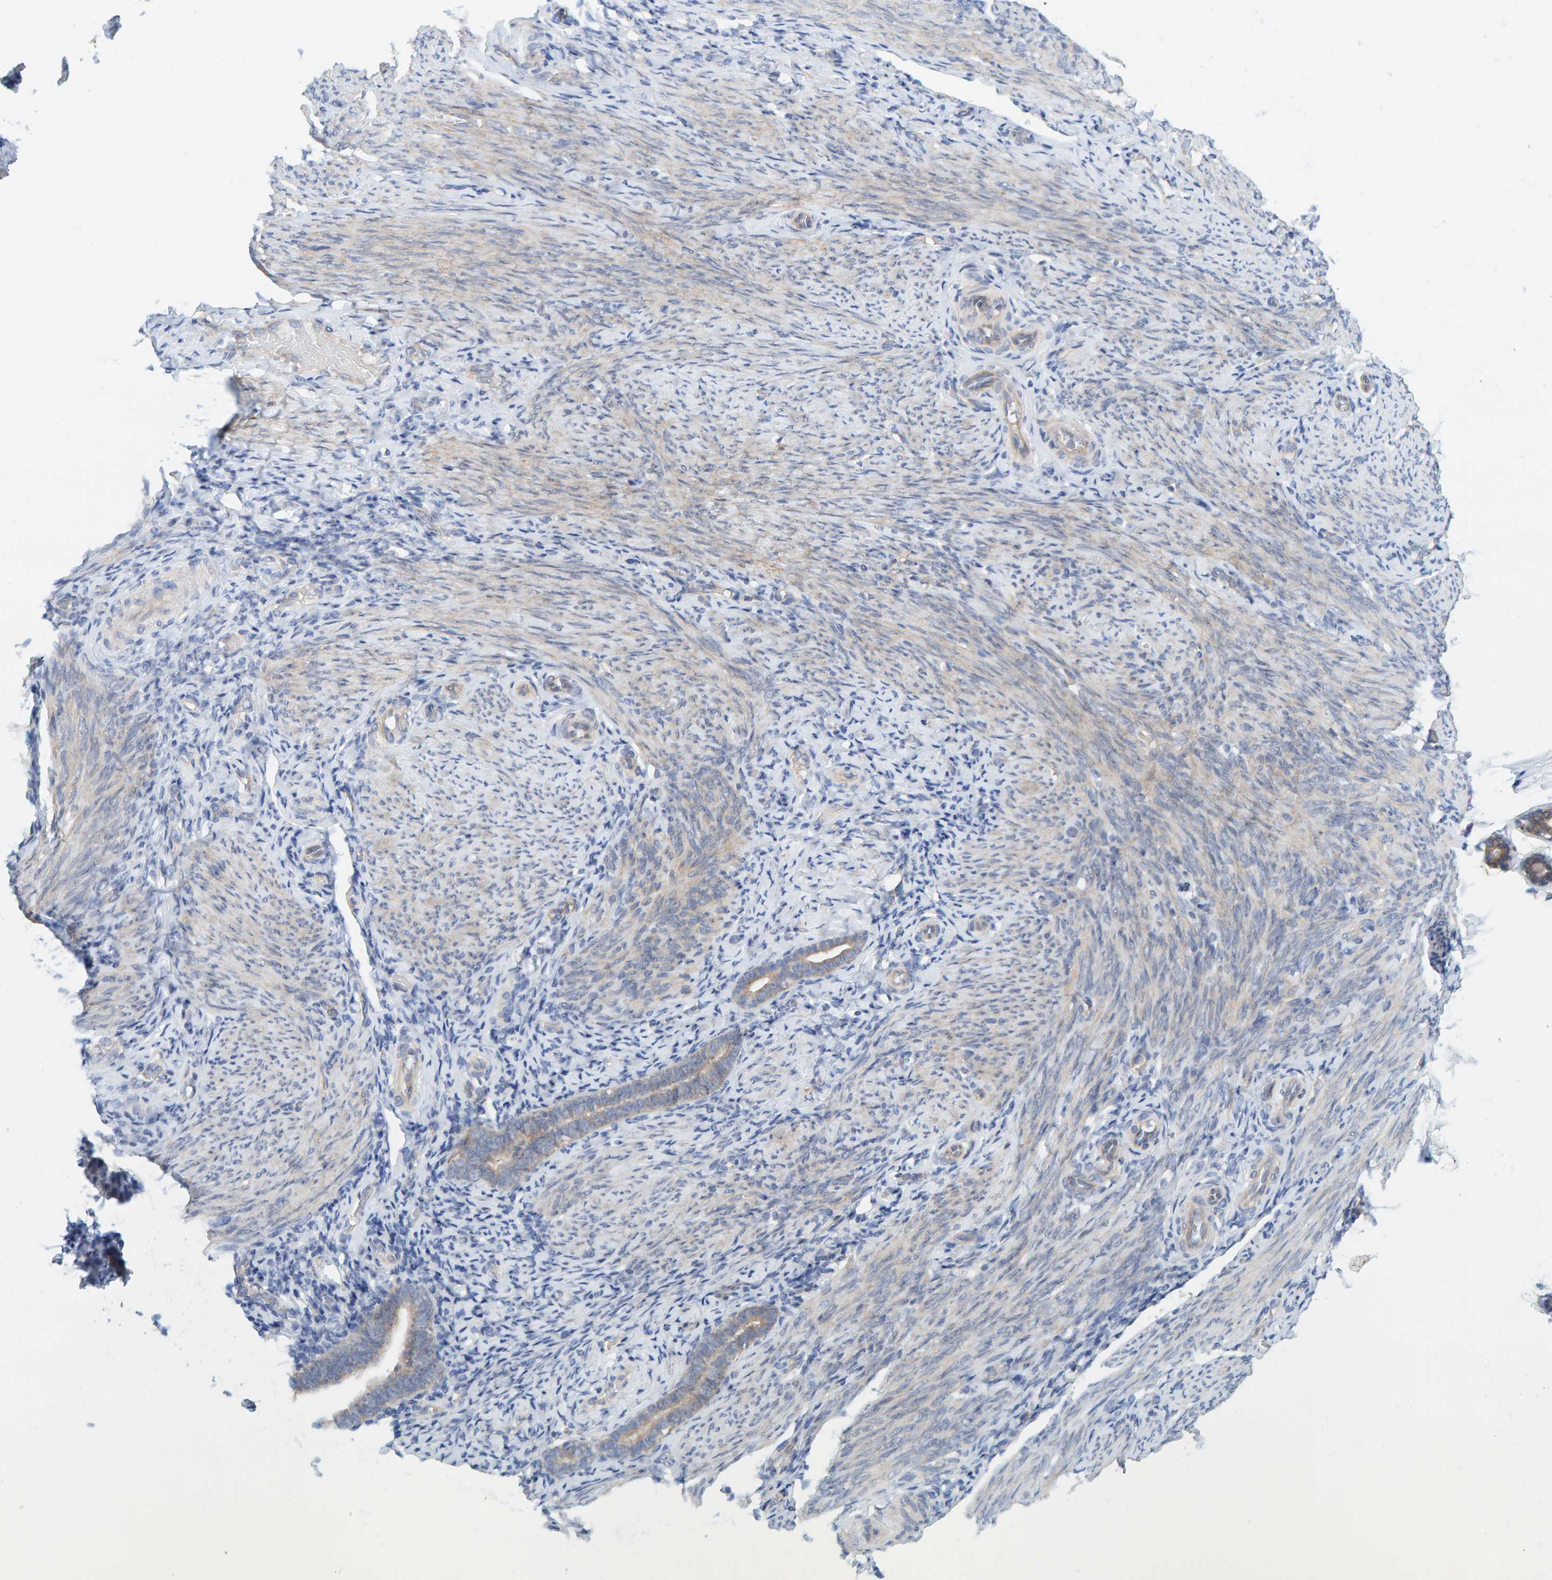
{"staining": {"intensity": "weak", "quantity": "25%-75%", "location": "cytoplasmic/membranous"}, "tissue": "endometrium", "cell_type": "Cells in endometrial stroma", "image_type": "normal", "snomed": [{"axis": "morphology", "description": "Normal tissue, NOS"}, {"axis": "topography", "description": "Endometrium"}], "caption": "The image displays immunohistochemical staining of normal endometrium. There is weak cytoplasmic/membranous positivity is present in about 25%-75% of cells in endometrial stroma.", "gene": "UBAP1", "patient": {"sex": "female", "age": 51}}